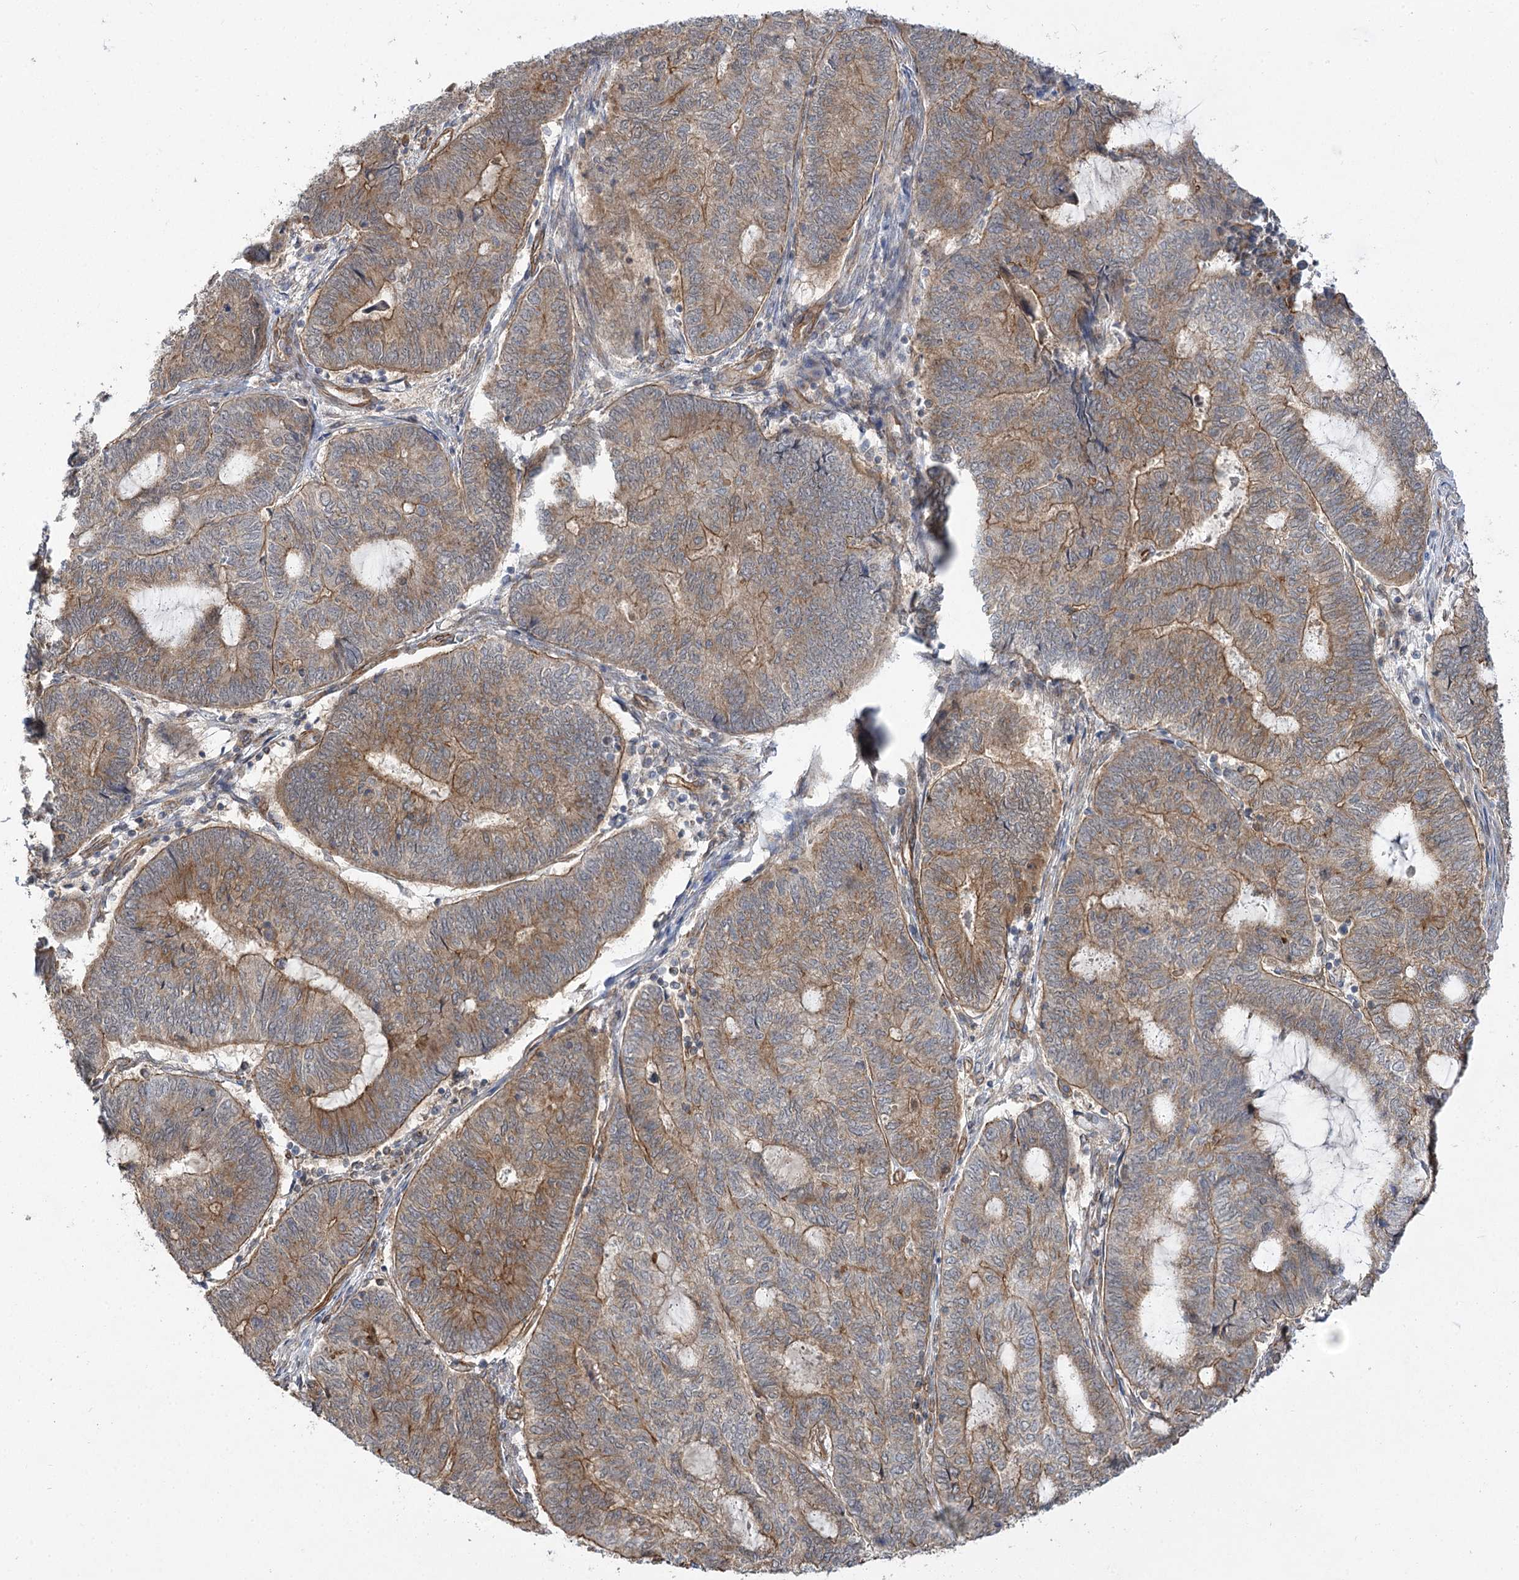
{"staining": {"intensity": "moderate", "quantity": ">75%", "location": "cytoplasmic/membranous"}, "tissue": "endometrial cancer", "cell_type": "Tumor cells", "image_type": "cancer", "snomed": [{"axis": "morphology", "description": "Adenocarcinoma, NOS"}, {"axis": "topography", "description": "Uterus"}, {"axis": "topography", "description": "Endometrium"}], "caption": "This is a micrograph of immunohistochemistry staining of endometrial adenocarcinoma, which shows moderate expression in the cytoplasmic/membranous of tumor cells.", "gene": "SH3BP5L", "patient": {"sex": "female", "age": 70}}